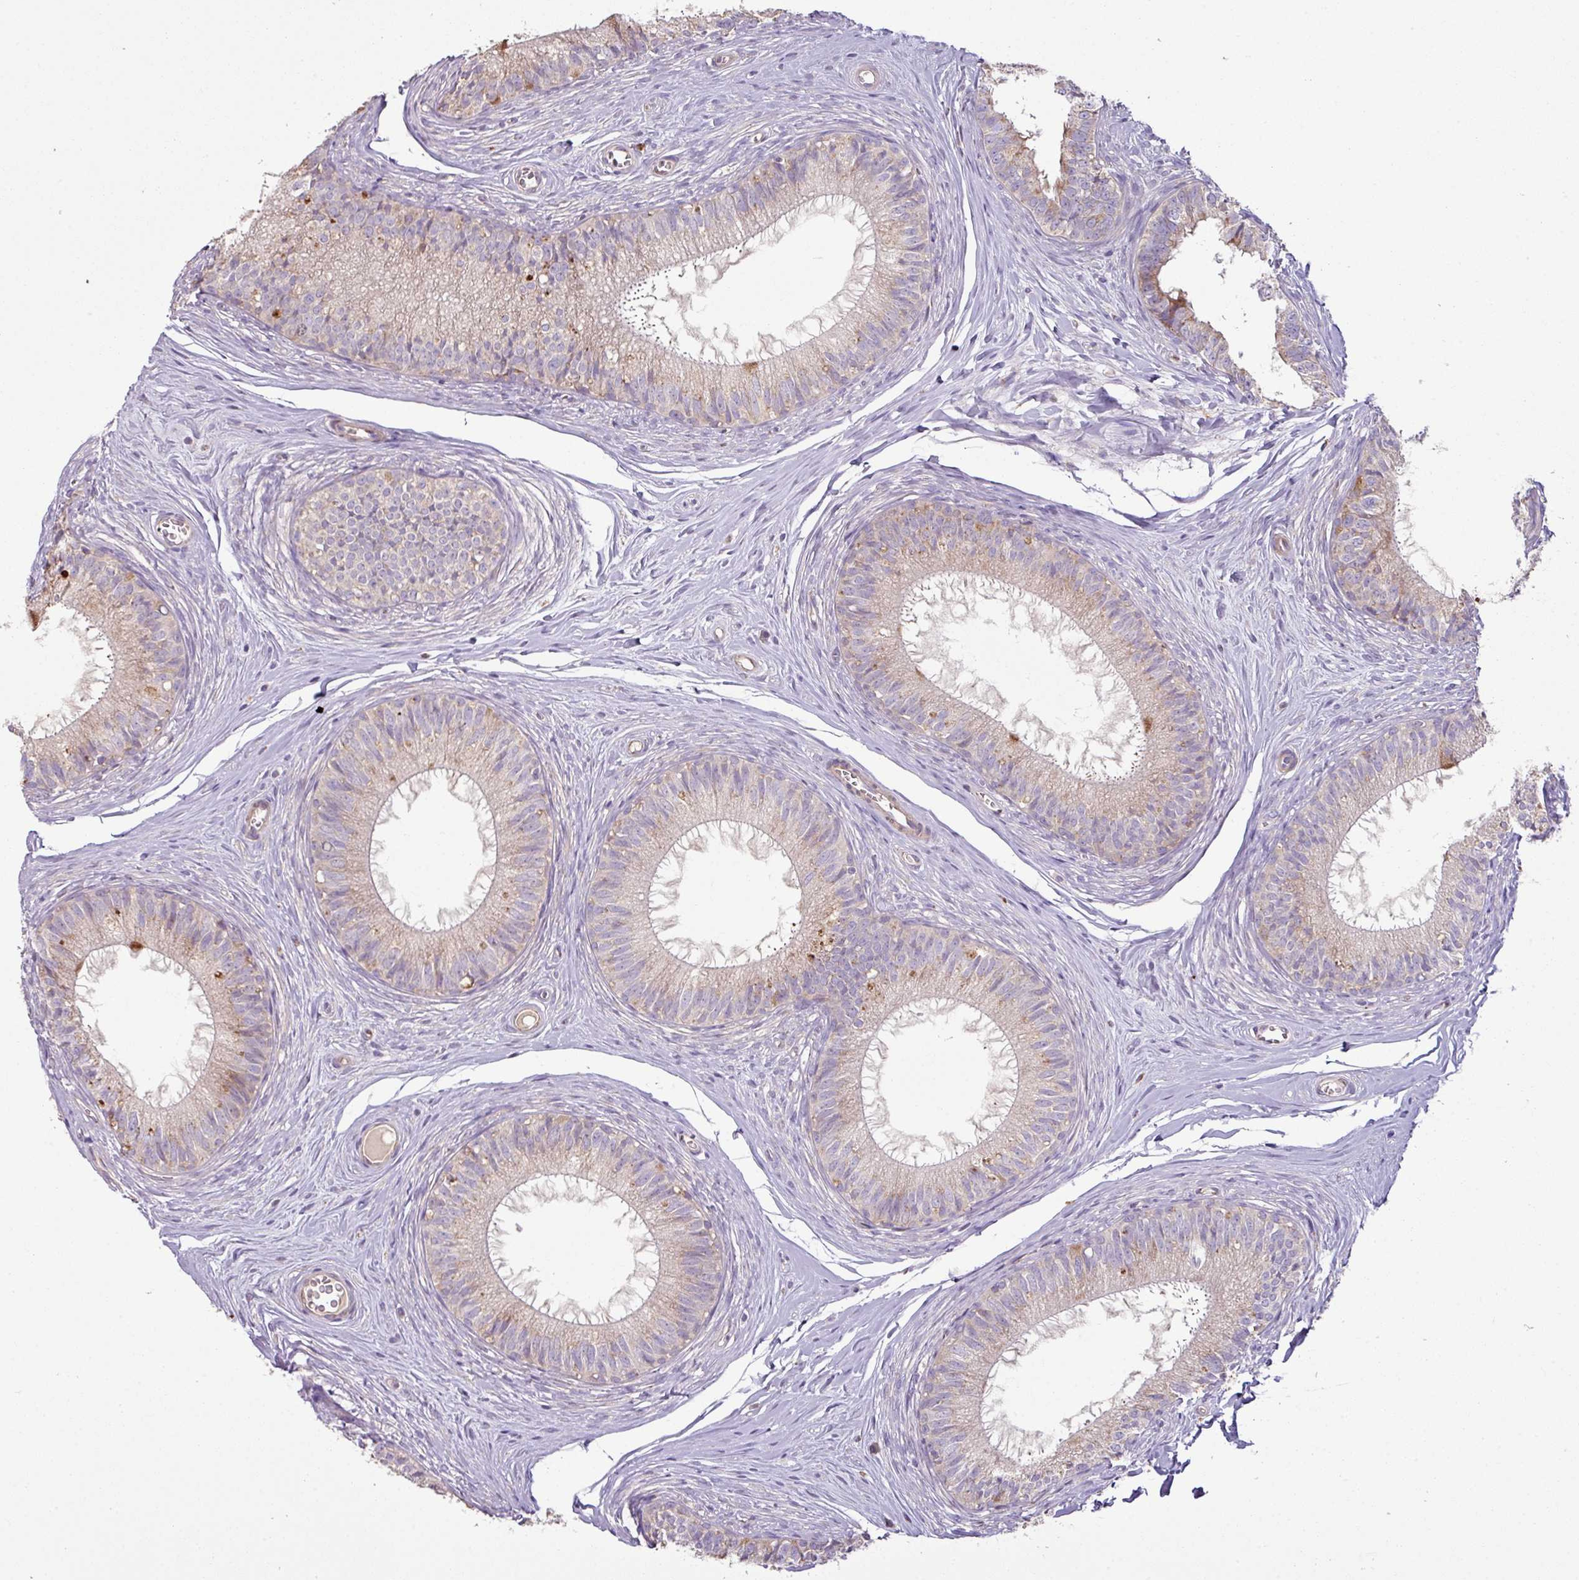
{"staining": {"intensity": "weak", "quantity": "25%-75%", "location": "cytoplasmic/membranous"}, "tissue": "epididymis", "cell_type": "Glandular cells", "image_type": "normal", "snomed": [{"axis": "morphology", "description": "Normal tissue, NOS"}, {"axis": "topography", "description": "Epididymis"}], "caption": "High-power microscopy captured an immunohistochemistry (IHC) image of benign epididymis, revealing weak cytoplasmic/membranous staining in about 25%-75% of glandular cells.", "gene": "ENSG00000260170", "patient": {"sex": "male", "age": 25}}